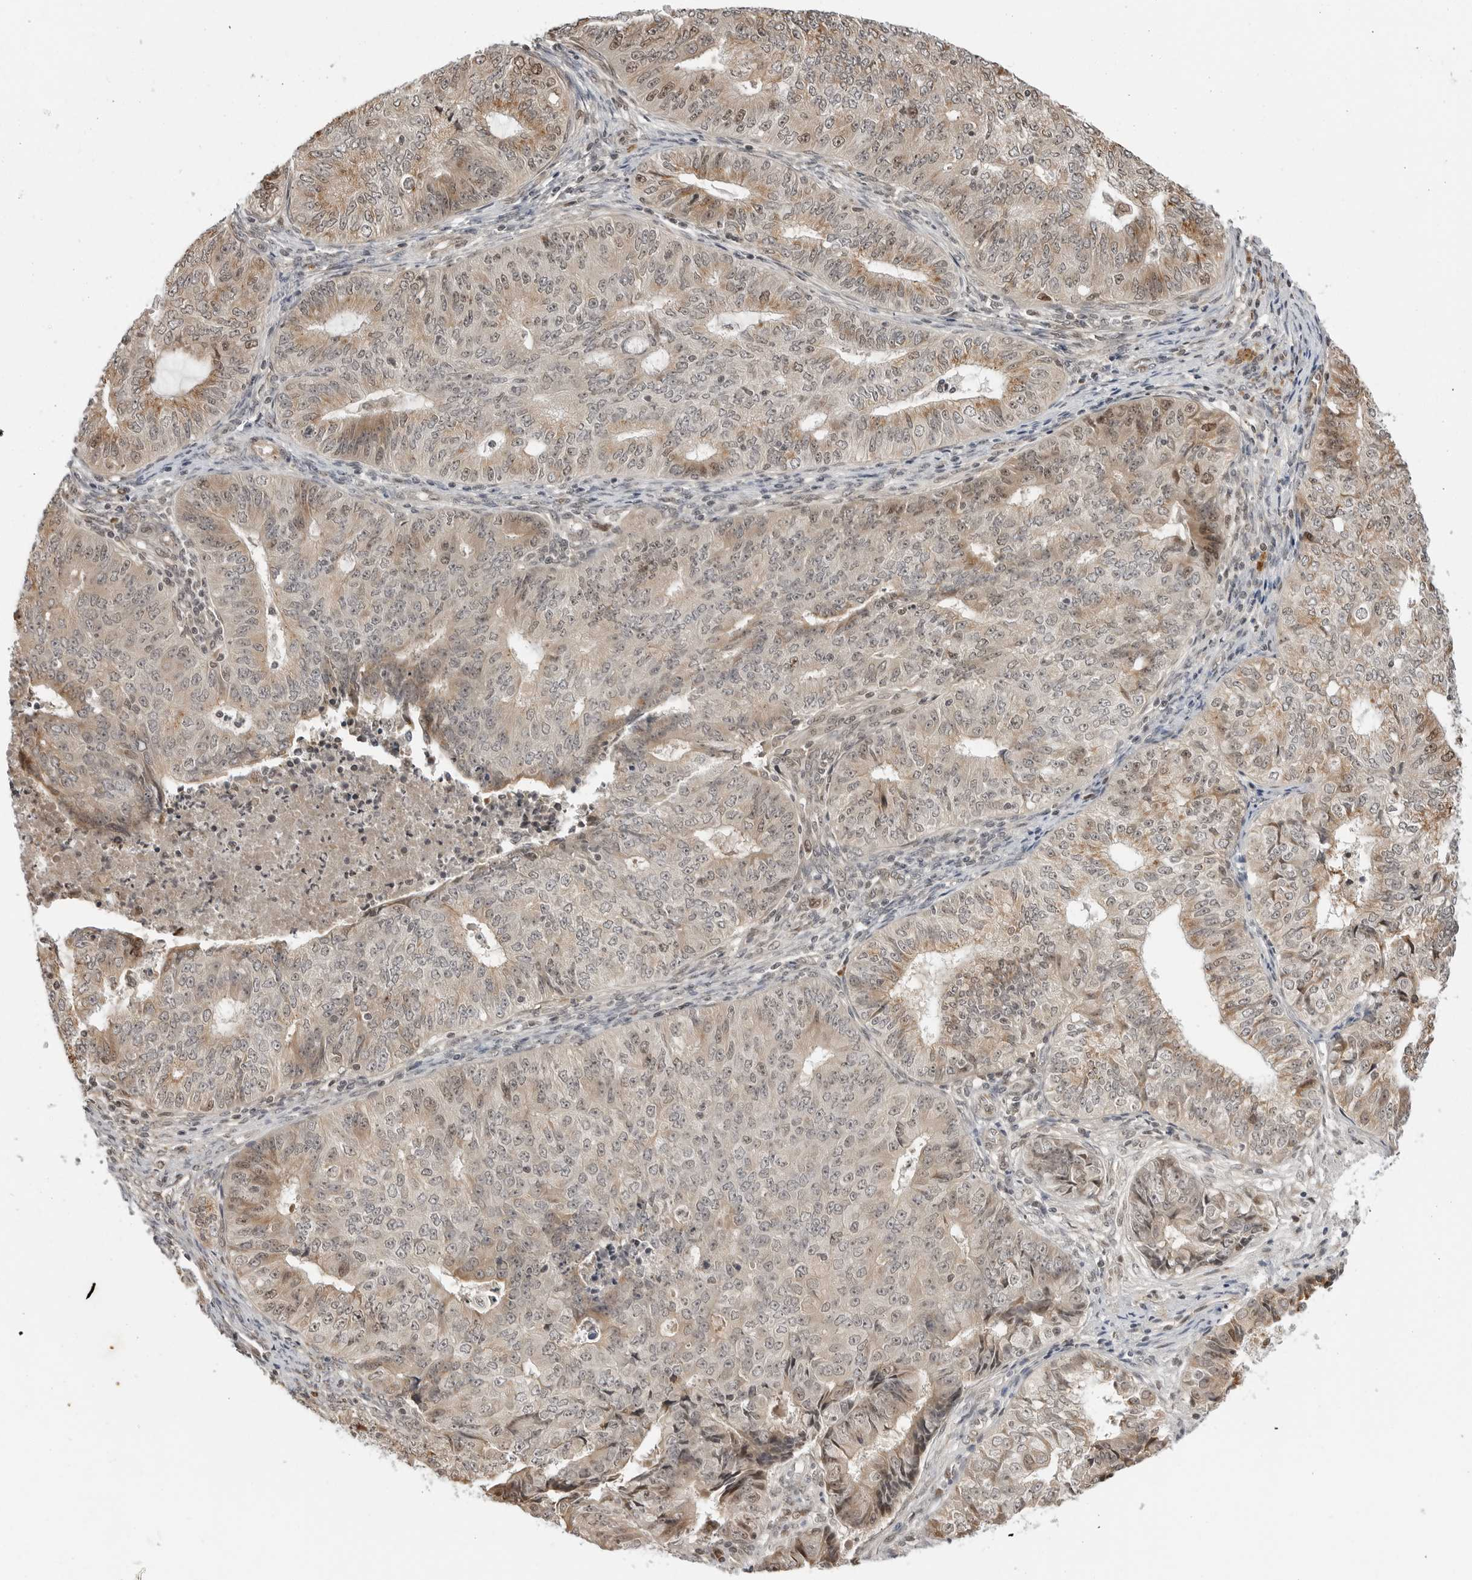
{"staining": {"intensity": "moderate", "quantity": "<25%", "location": "cytoplasmic/membranous,nuclear"}, "tissue": "endometrial cancer", "cell_type": "Tumor cells", "image_type": "cancer", "snomed": [{"axis": "morphology", "description": "Adenocarcinoma, NOS"}, {"axis": "topography", "description": "Endometrium"}], "caption": "DAB immunohistochemical staining of human adenocarcinoma (endometrial) displays moderate cytoplasmic/membranous and nuclear protein staining in about <25% of tumor cells.", "gene": "TIPRL", "patient": {"sex": "female", "age": 32}}